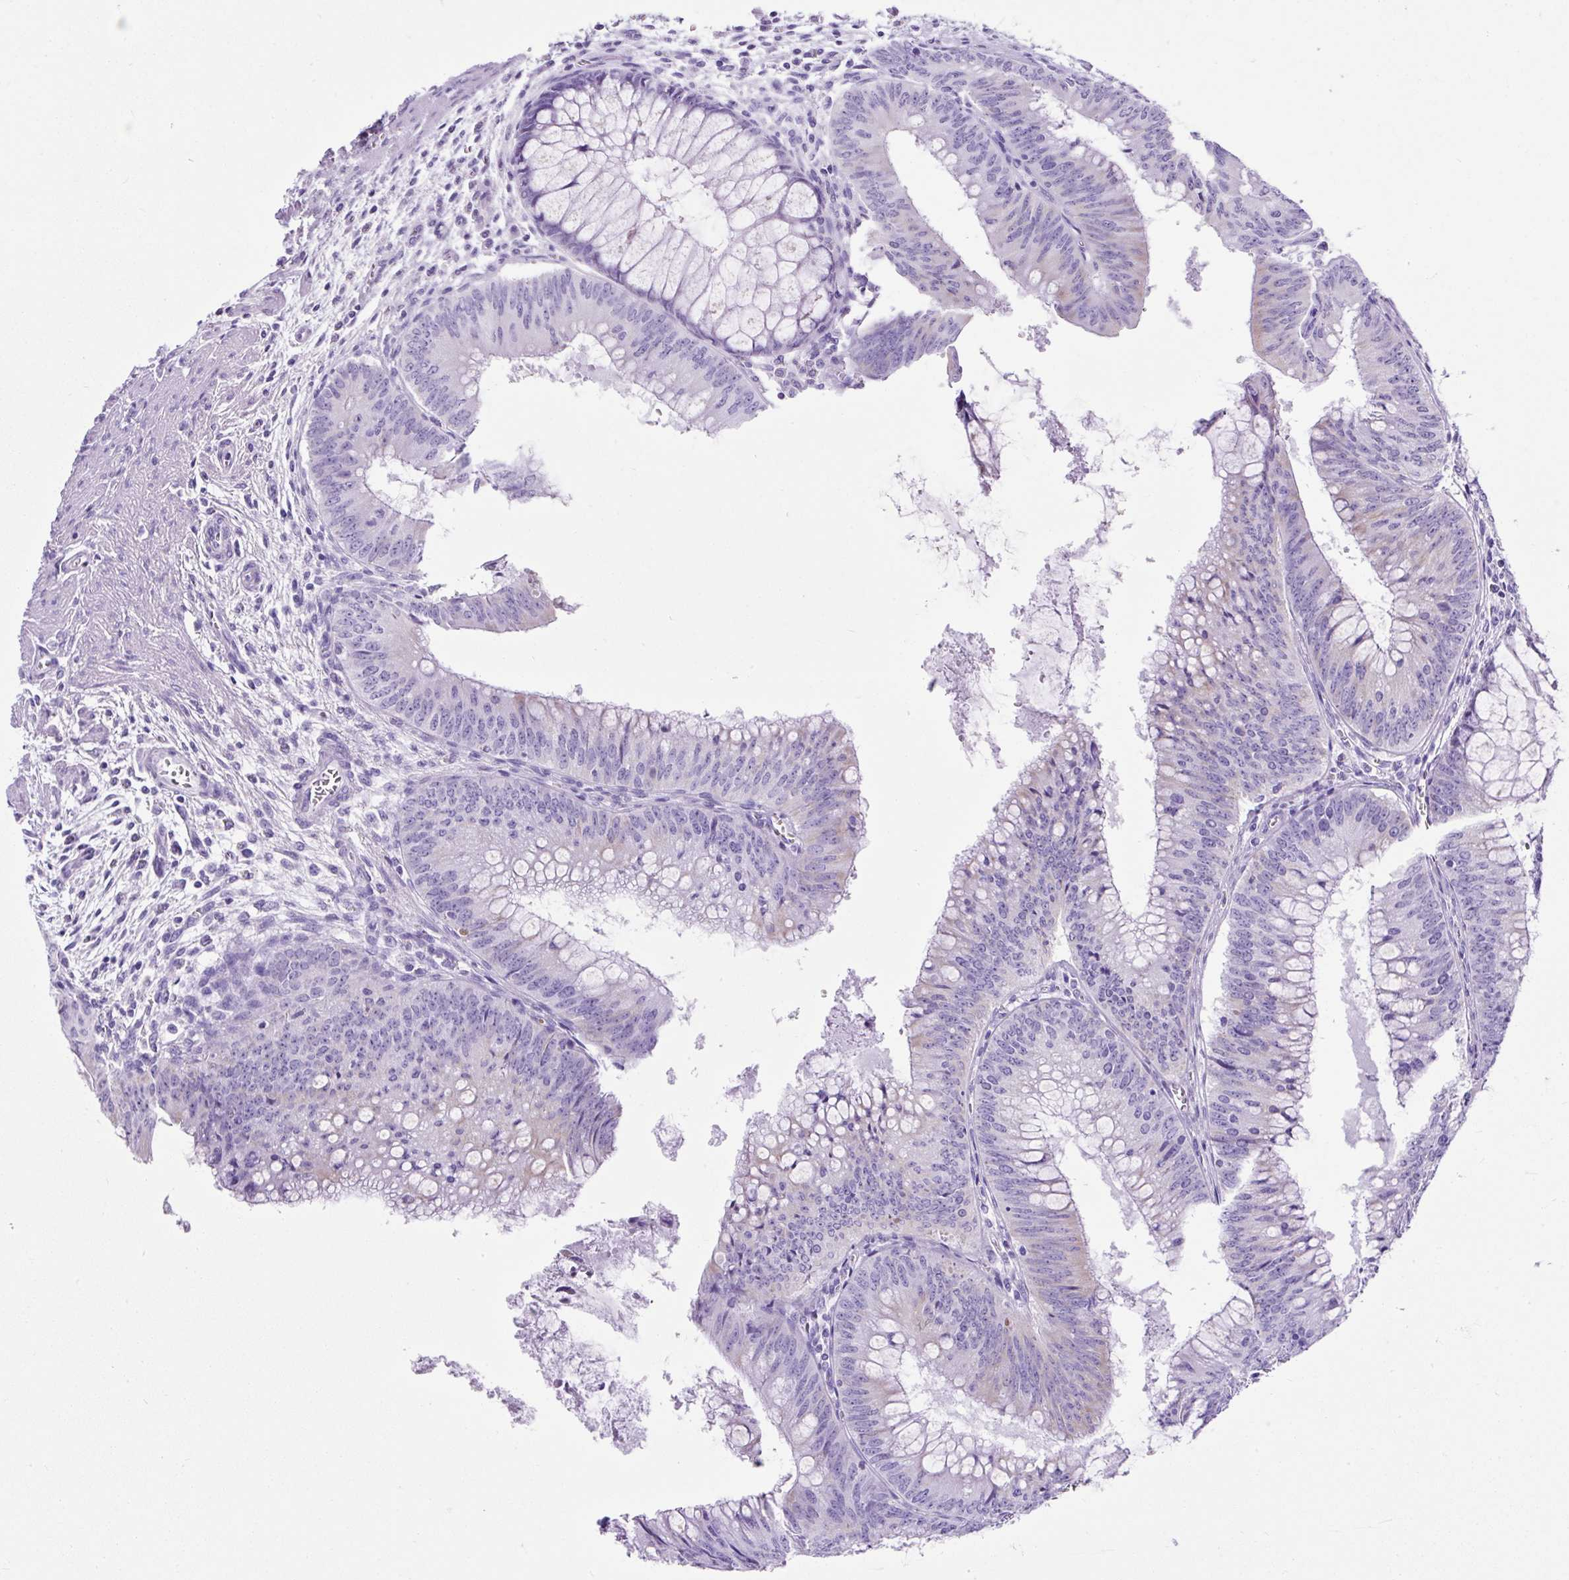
{"staining": {"intensity": "negative", "quantity": "none", "location": "none"}, "tissue": "colorectal cancer", "cell_type": "Tumor cells", "image_type": "cancer", "snomed": [{"axis": "morphology", "description": "Adenocarcinoma, NOS"}, {"axis": "topography", "description": "Rectum"}], "caption": "Immunohistochemistry image of human colorectal cancer (adenocarcinoma) stained for a protein (brown), which exhibits no expression in tumor cells. (DAB (3,3'-diaminobenzidine) immunohistochemistry visualized using brightfield microscopy, high magnification).", "gene": "KRT12", "patient": {"sex": "female", "age": 72}}